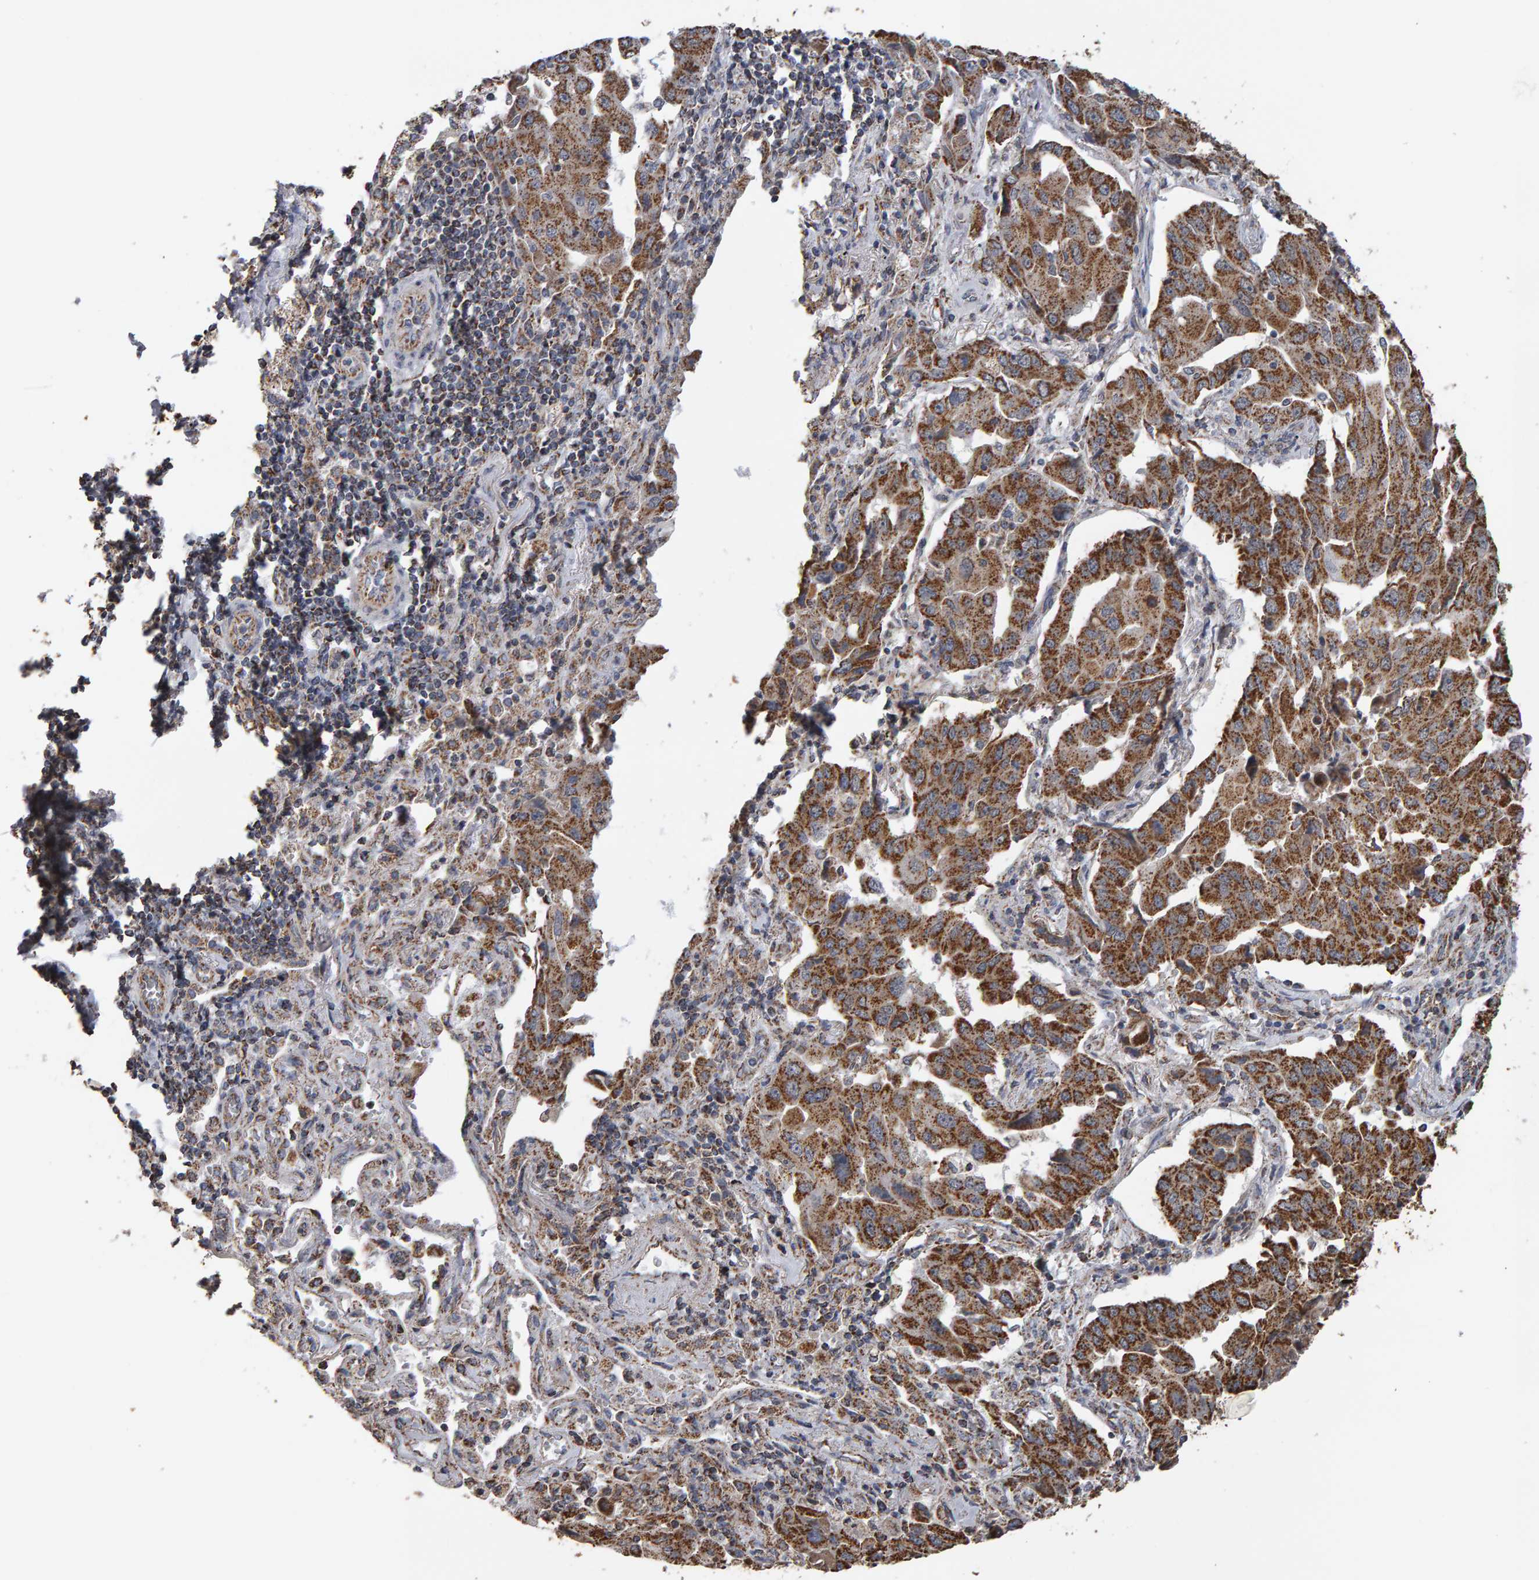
{"staining": {"intensity": "strong", "quantity": ">75%", "location": "cytoplasmic/membranous"}, "tissue": "lung cancer", "cell_type": "Tumor cells", "image_type": "cancer", "snomed": [{"axis": "morphology", "description": "Adenocarcinoma, NOS"}, {"axis": "topography", "description": "Lung"}], "caption": "Protein expression analysis of lung adenocarcinoma demonstrates strong cytoplasmic/membranous positivity in approximately >75% of tumor cells.", "gene": "TOM1L1", "patient": {"sex": "female", "age": 65}}